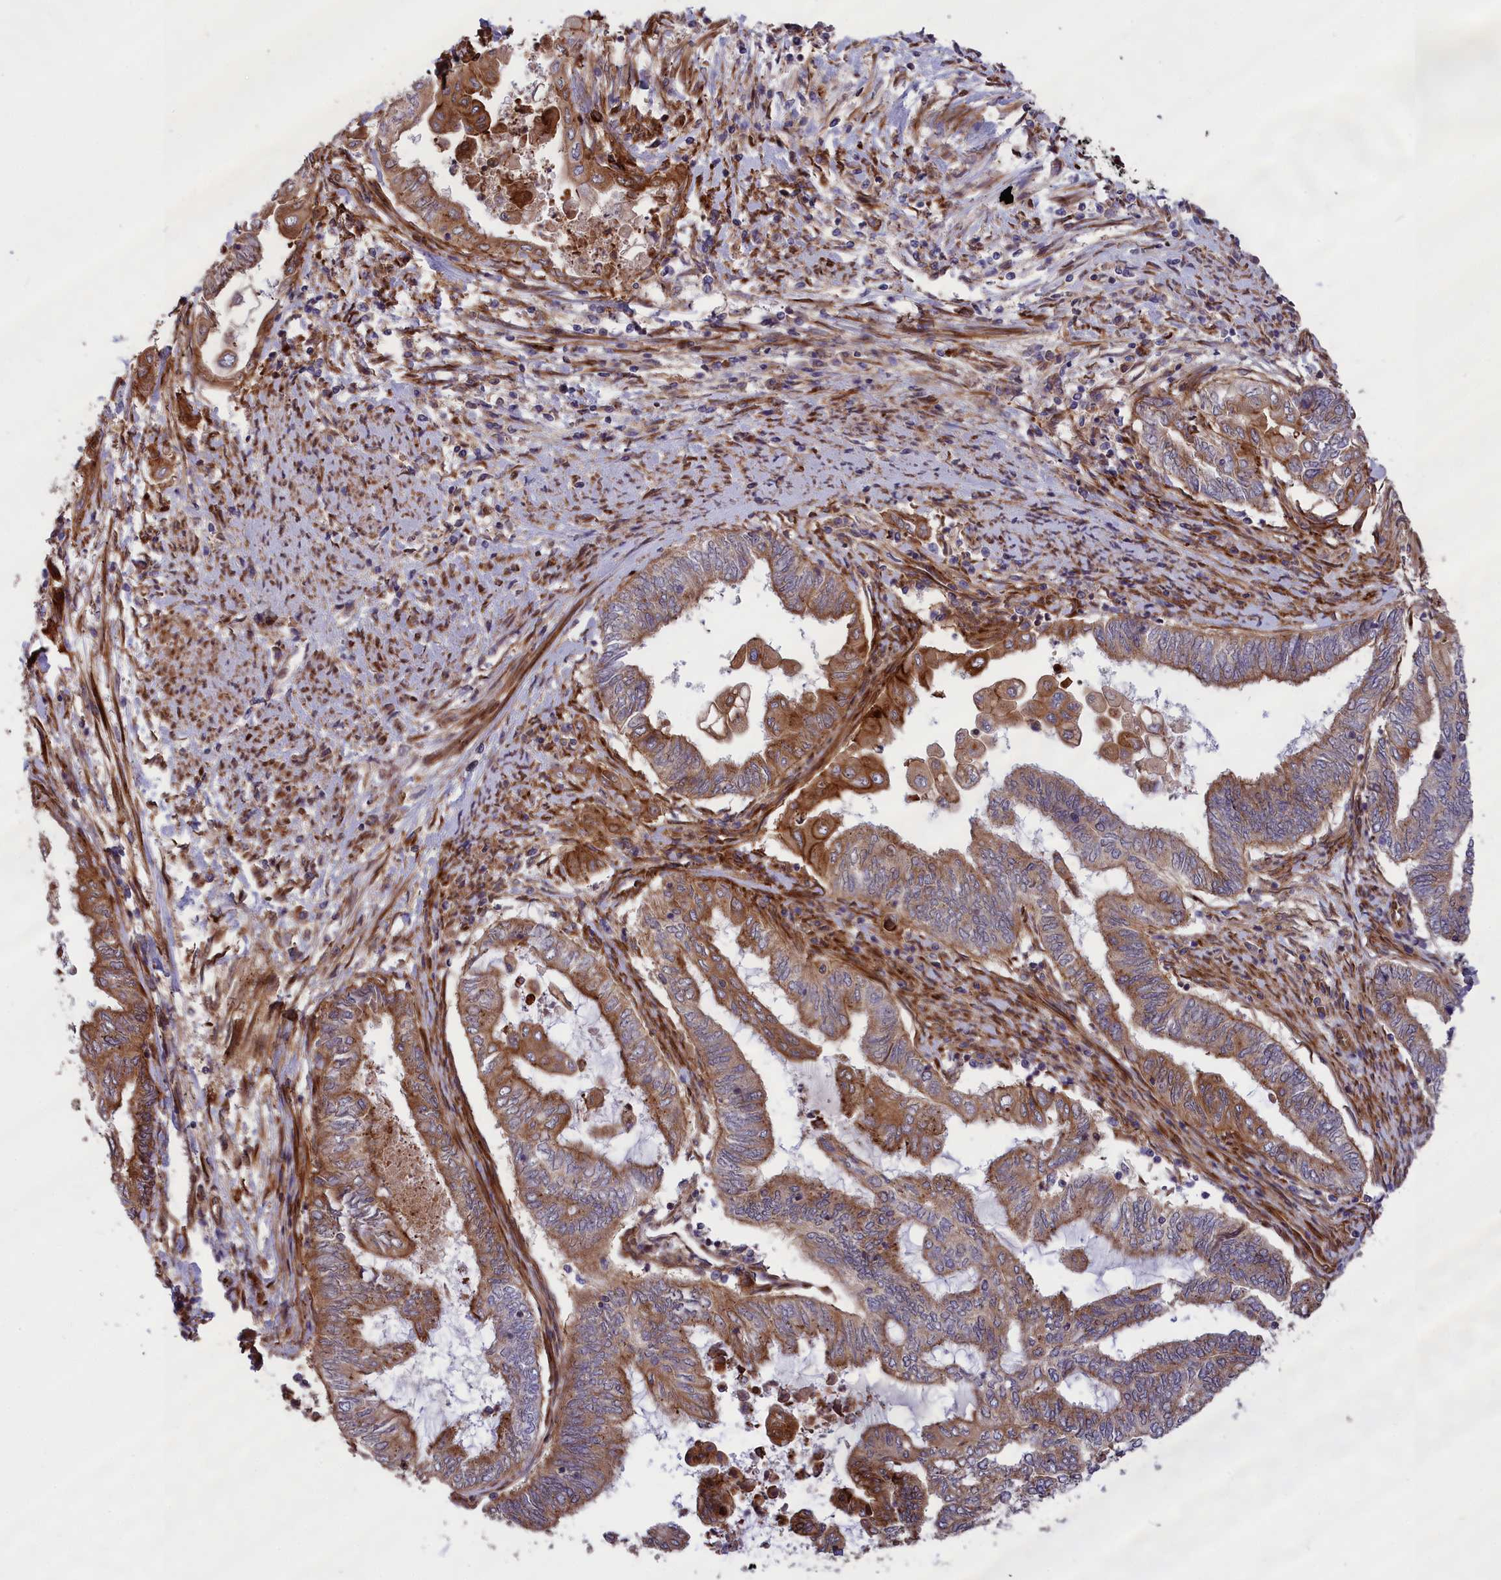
{"staining": {"intensity": "moderate", "quantity": ">75%", "location": "cytoplasmic/membranous"}, "tissue": "endometrial cancer", "cell_type": "Tumor cells", "image_type": "cancer", "snomed": [{"axis": "morphology", "description": "Adenocarcinoma, NOS"}, {"axis": "topography", "description": "Uterus"}, {"axis": "topography", "description": "Endometrium"}], "caption": "Immunohistochemical staining of human adenocarcinoma (endometrial) exhibits medium levels of moderate cytoplasmic/membranous protein expression in about >75% of tumor cells.", "gene": "DDX60L", "patient": {"sex": "female", "age": 70}}